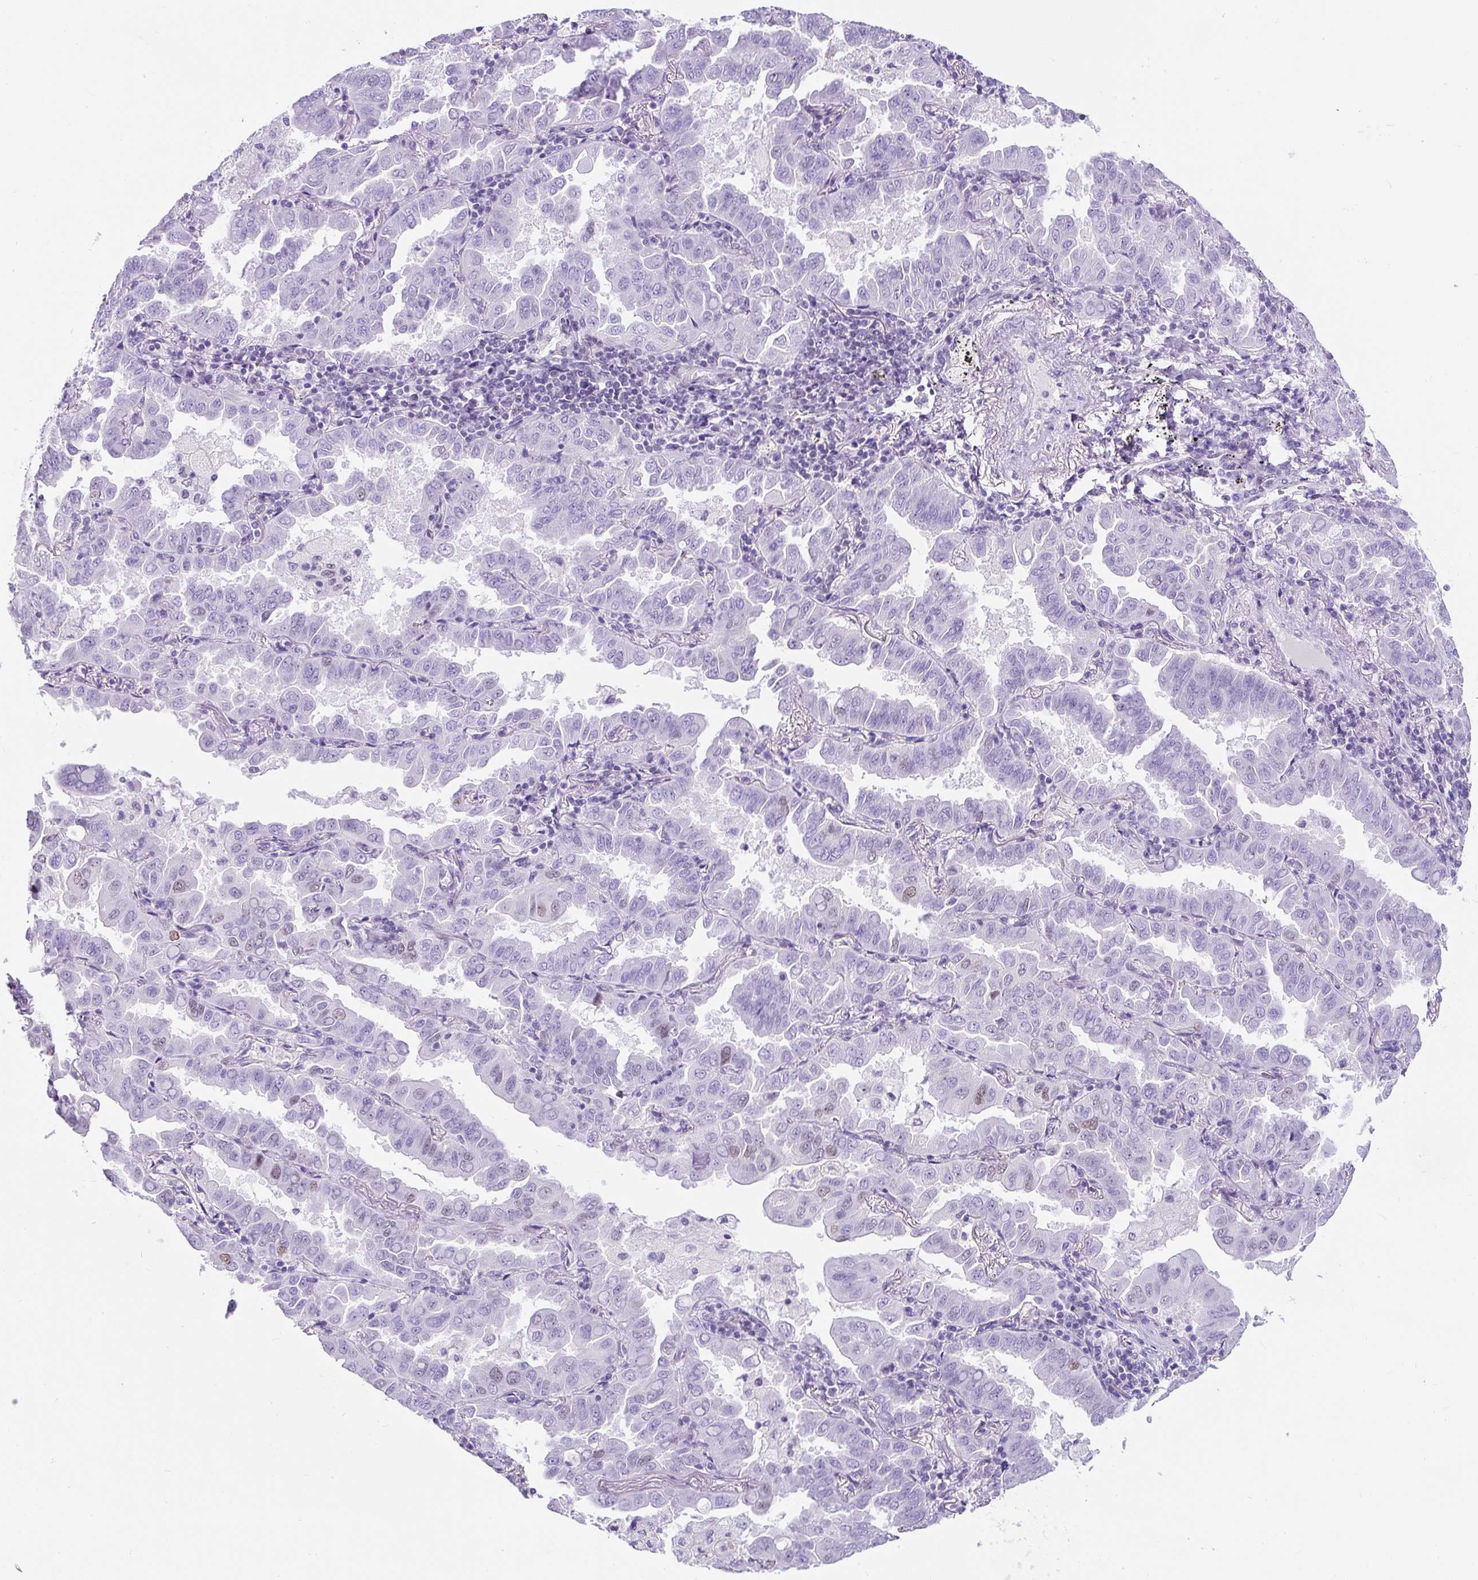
{"staining": {"intensity": "moderate", "quantity": "<25%", "location": "nuclear"}, "tissue": "lung cancer", "cell_type": "Tumor cells", "image_type": "cancer", "snomed": [{"axis": "morphology", "description": "Adenocarcinoma, NOS"}, {"axis": "topography", "description": "Lung"}], "caption": "Adenocarcinoma (lung) stained with a protein marker shows moderate staining in tumor cells.", "gene": "PLCXD2", "patient": {"sex": "male", "age": 64}}